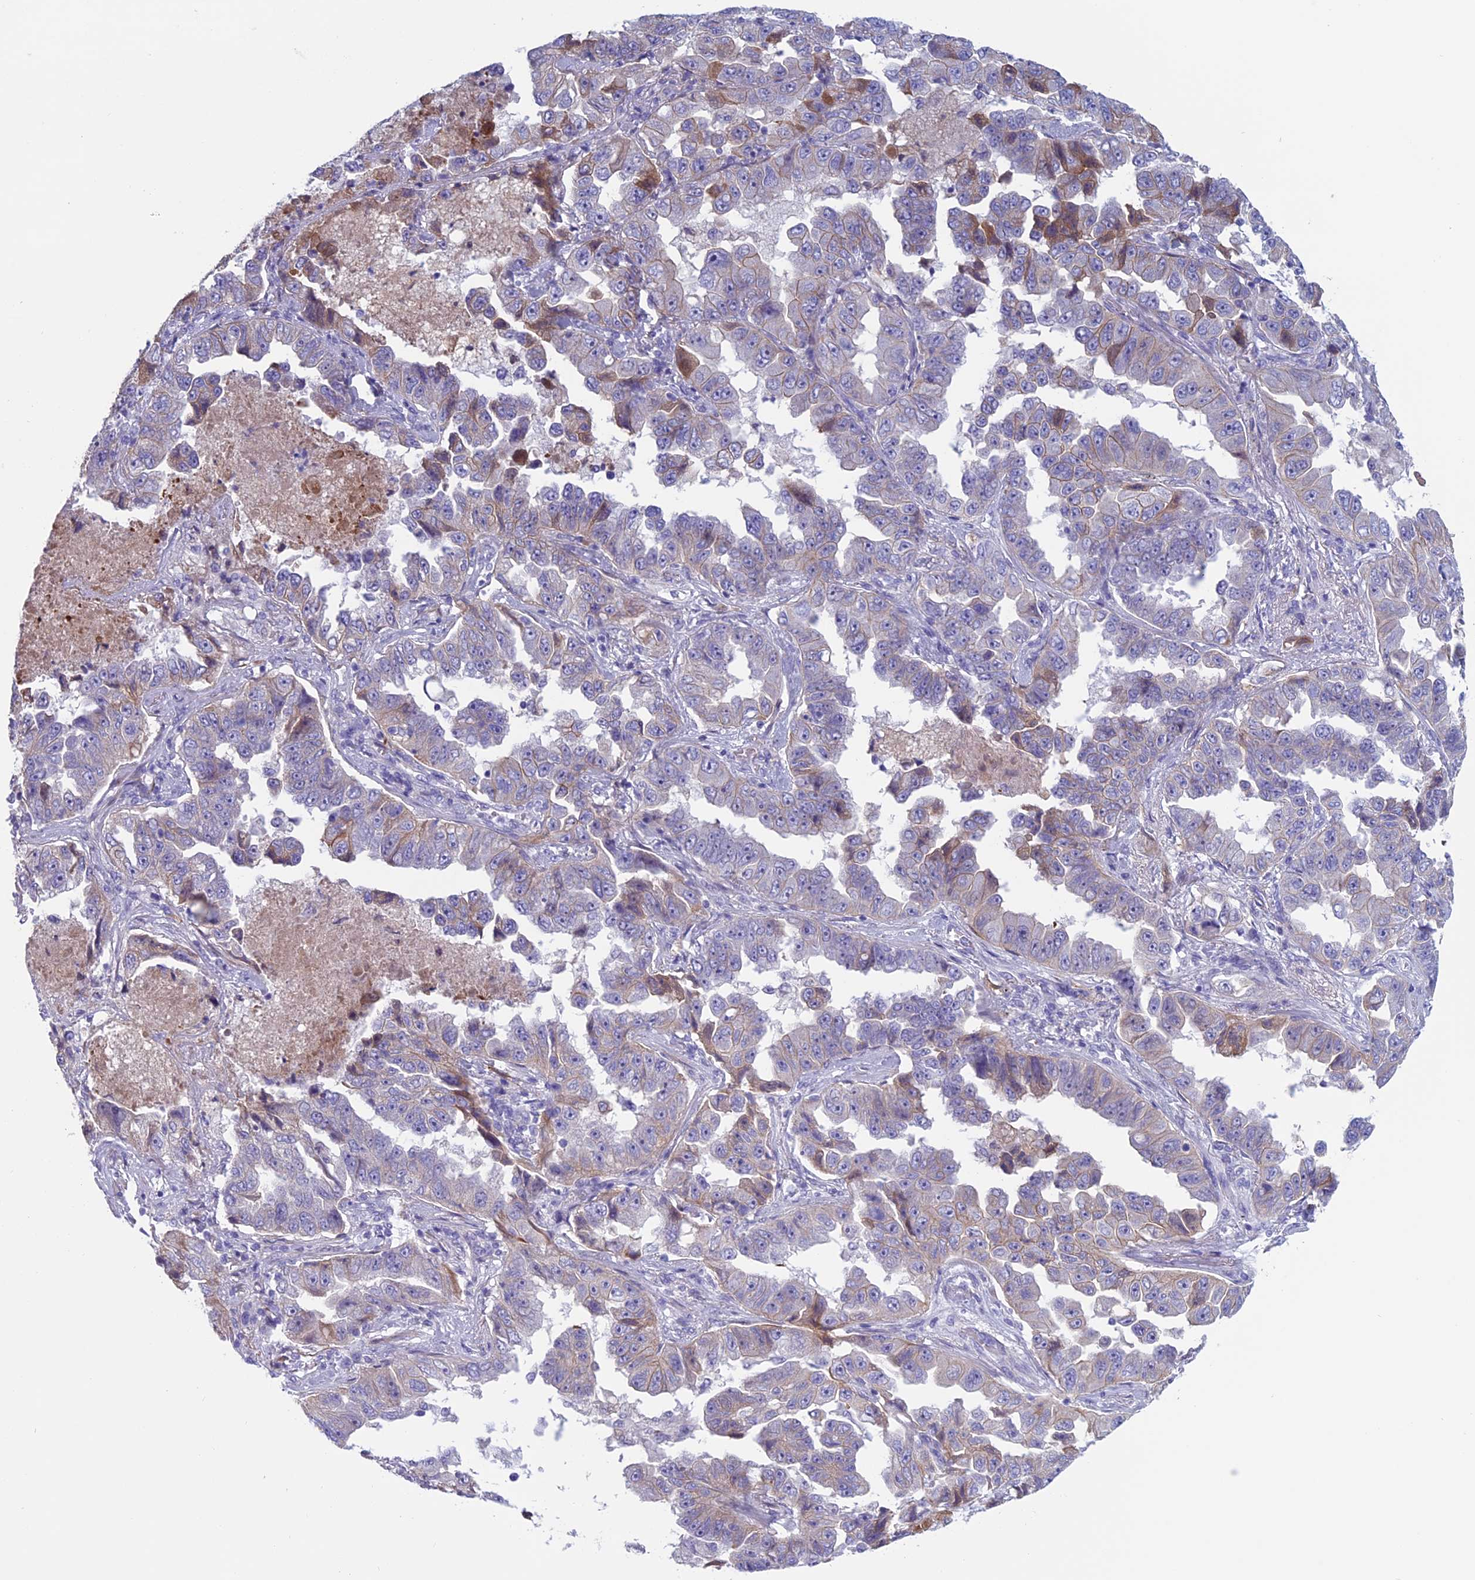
{"staining": {"intensity": "moderate", "quantity": "<25%", "location": "cytoplasmic/membranous"}, "tissue": "lung cancer", "cell_type": "Tumor cells", "image_type": "cancer", "snomed": [{"axis": "morphology", "description": "Adenocarcinoma, NOS"}, {"axis": "topography", "description": "Lung"}], "caption": "The micrograph displays a brown stain indicating the presence of a protein in the cytoplasmic/membranous of tumor cells in lung cancer (adenocarcinoma).", "gene": "ANGPTL2", "patient": {"sex": "female", "age": 51}}